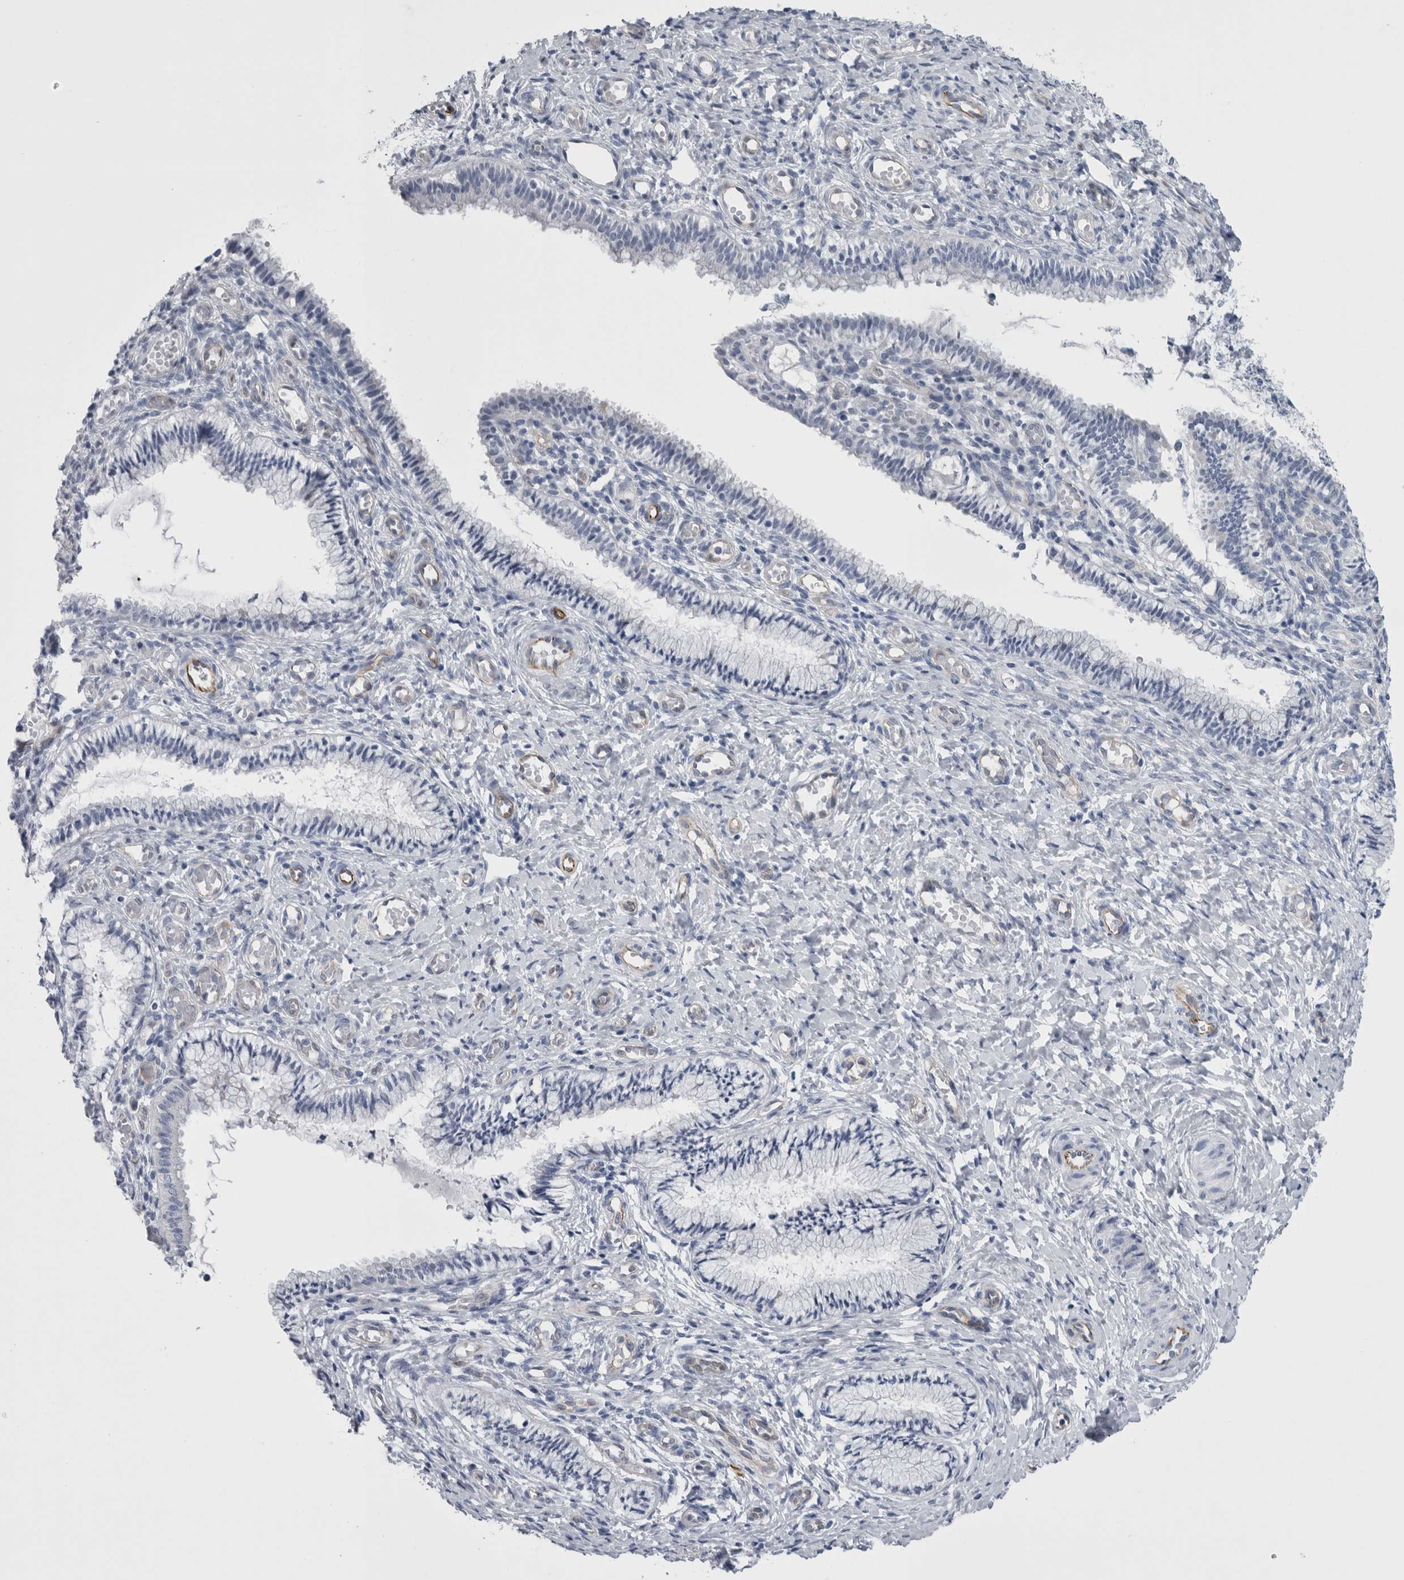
{"staining": {"intensity": "negative", "quantity": "none", "location": "none"}, "tissue": "cervix", "cell_type": "Glandular cells", "image_type": "normal", "snomed": [{"axis": "morphology", "description": "Normal tissue, NOS"}, {"axis": "topography", "description": "Cervix"}], "caption": "DAB immunohistochemical staining of normal human cervix exhibits no significant expression in glandular cells.", "gene": "VWDE", "patient": {"sex": "female", "age": 27}}